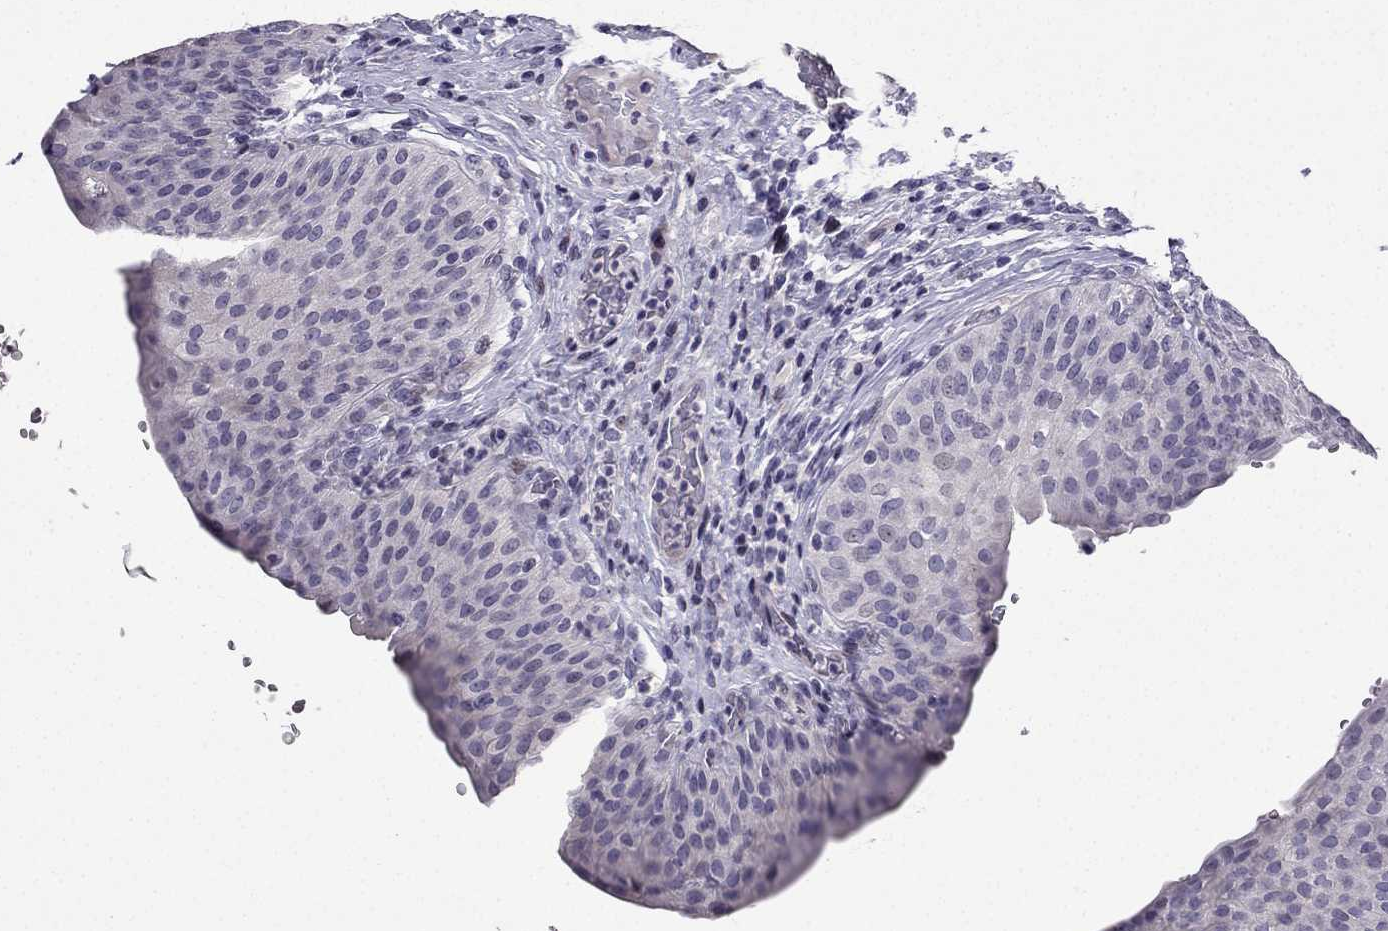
{"staining": {"intensity": "negative", "quantity": "none", "location": "none"}, "tissue": "urinary bladder", "cell_type": "Urothelial cells", "image_type": "normal", "snomed": [{"axis": "morphology", "description": "Normal tissue, NOS"}, {"axis": "topography", "description": "Urinary bladder"}], "caption": "Image shows no significant protein staining in urothelial cells of benign urinary bladder. Brightfield microscopy of immunohistochemistry (IHC) stained with DAB (brown) and hematoxylin (blue), captured at high magnification.", "gene": "TTN", "patient": {"sex": "male", "age": 66}}